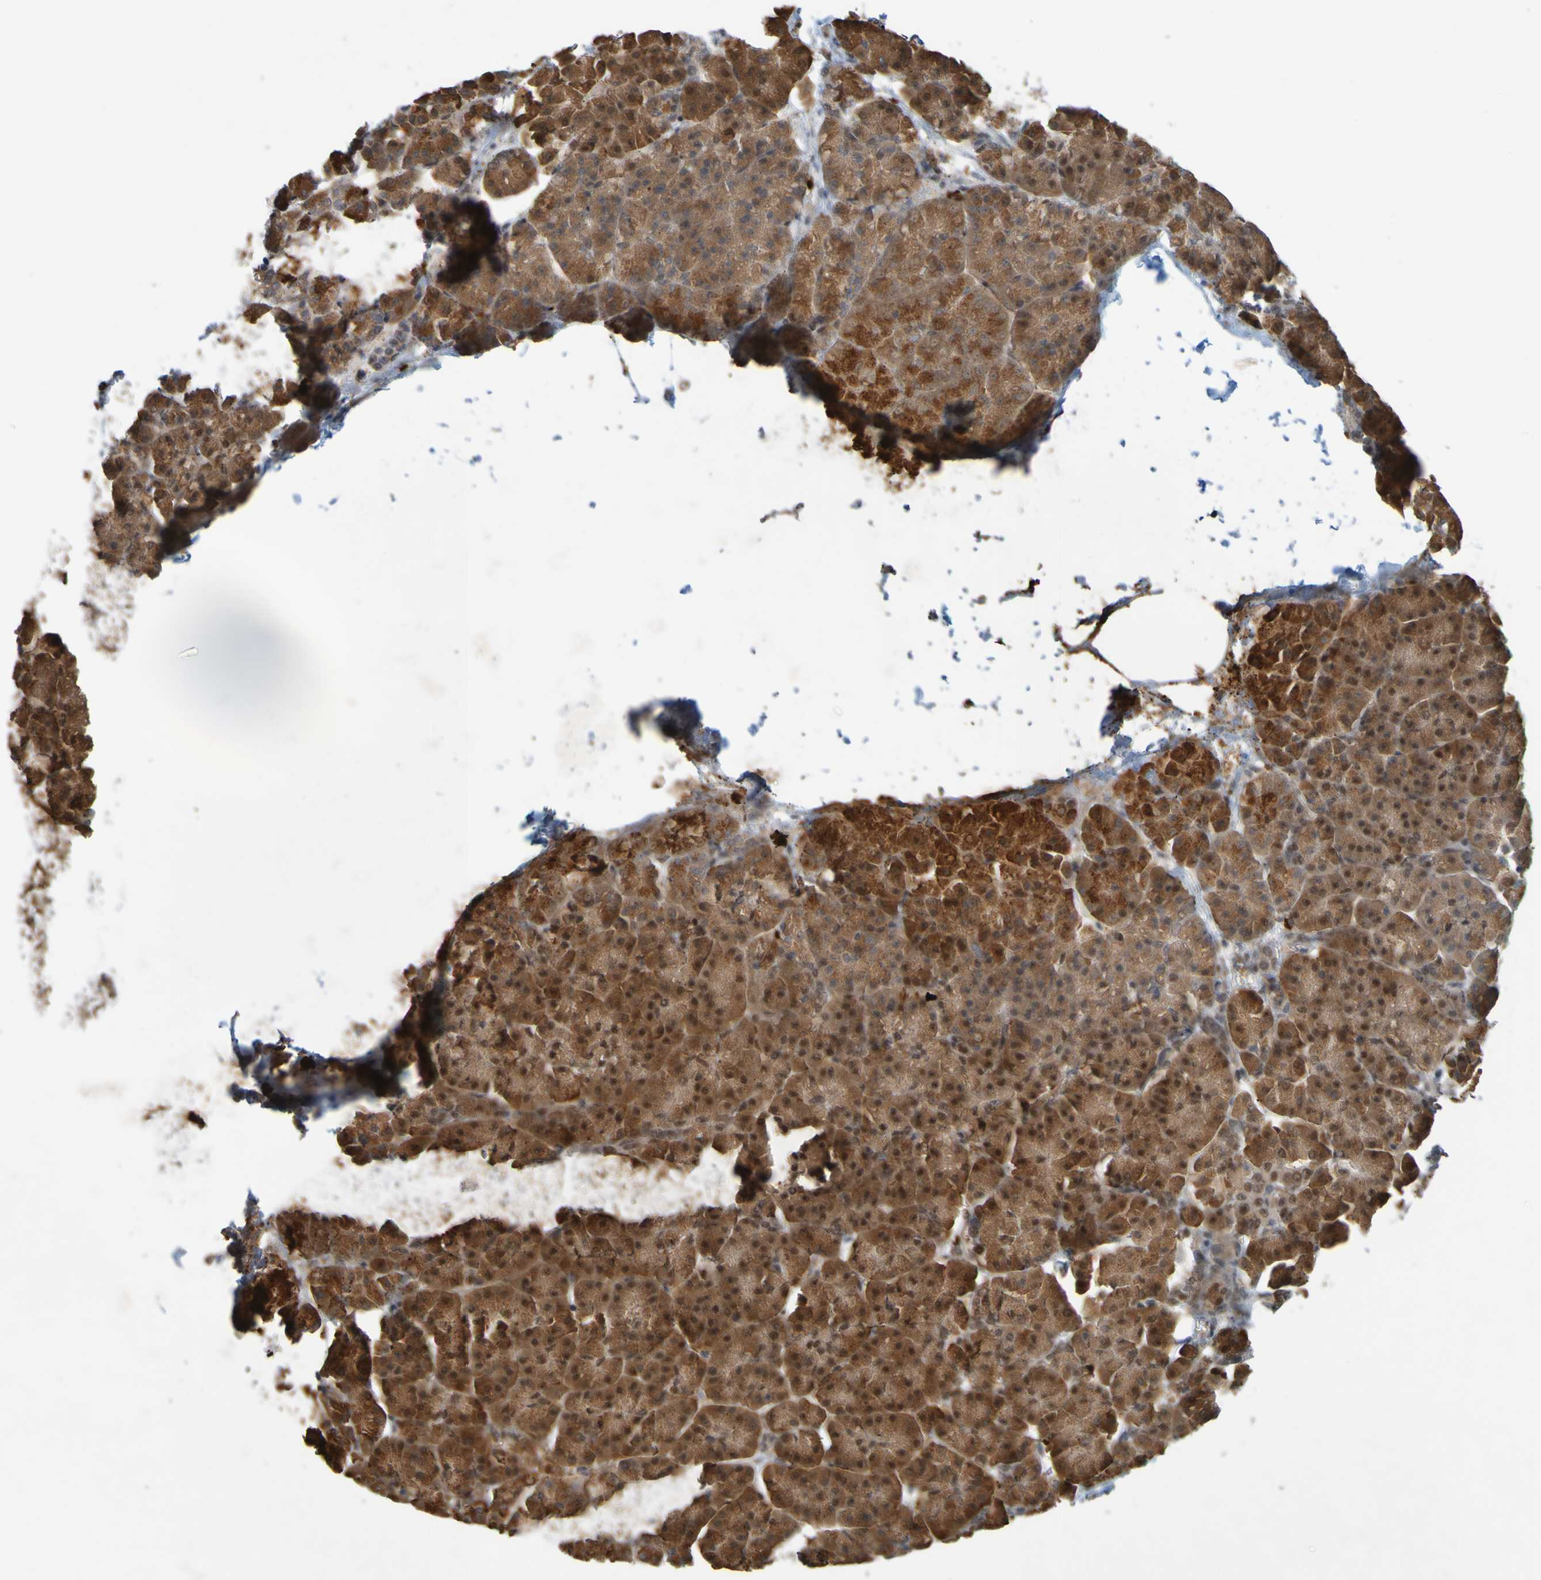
{"staining": {"intensity": "moderate", "quantity": ">75%", "location": "cytoplasmic/membranous,nuclear"}, "tissue": "pancreas", "cell_type": "Exocrine glandular cells", "image_type": "normal", "snomed": [{"axis": "morphology", "description": "Normal tissue, NOS"}, {"axis": "topography", "description": "Pancreas"}], "caption": "Benign pancreas exhibits moderate cytoplasmic/membranous,nuclear staining in approximately >75% of exocrine glandular cells, visualized by immunohistochemistry. (Brightfield microscopy of DAB IHC at high magnification).", "gene": "MCPH1", "patient": {"sex": "female", "age": 70}}